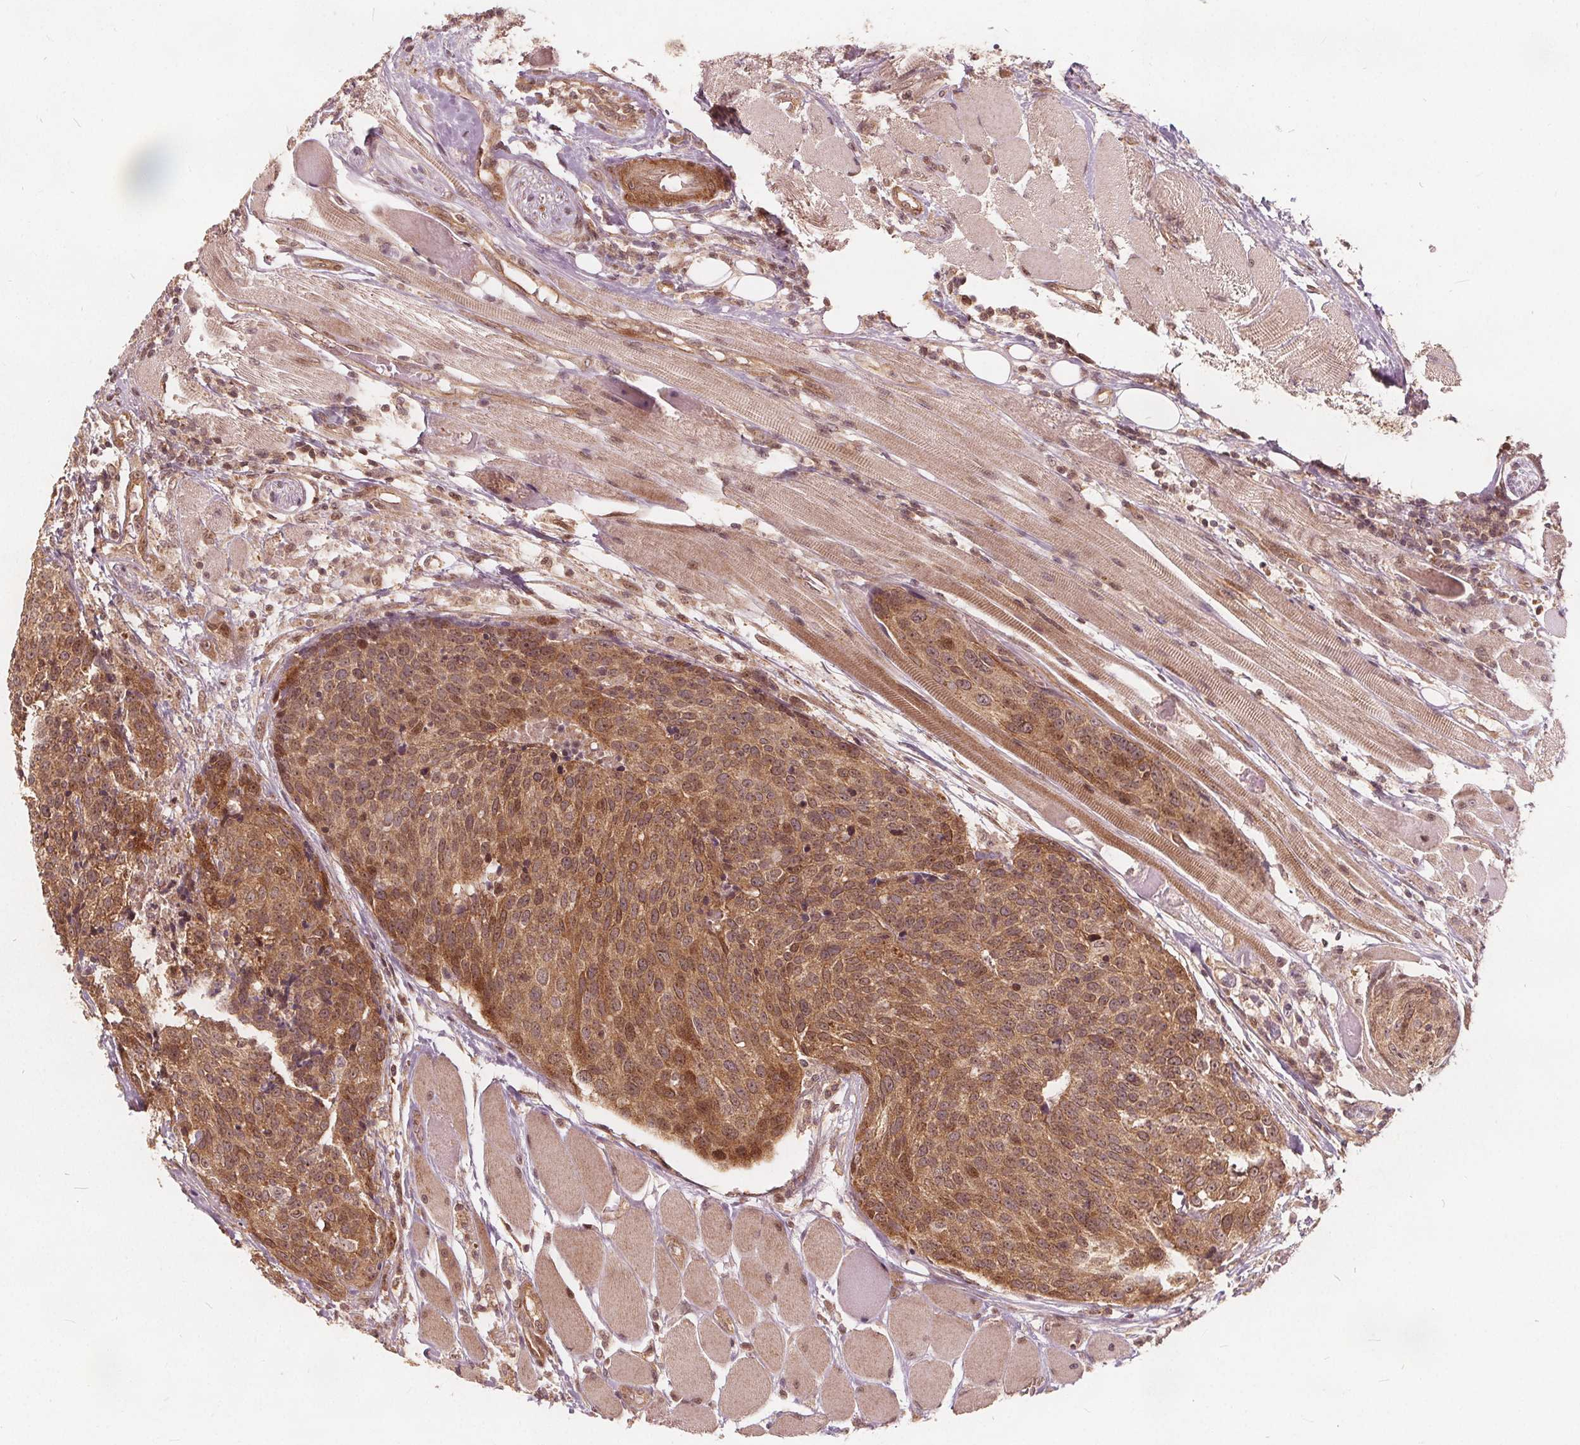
{"staining": {"intensity": "moderate", "quantity": ">75%", "location": "cytoplasmic/membranous,nuclear"}, "tissue": "head and neck cancer", "cell_type": "Tumor cells", "image_type": "cancer", "snomed": [{"axis": "morphology", "description": "Squamous cell carcinoma, NOS"}, {"axis": "topography", "description": "Oral tissue"}, {"axis": "topography", "description": "Head-Neck"}], "caption": "Protein expression analysis of head and neck cancer (squamous cell carcinoma) shows moderate cytoplasmic/membranous and nuclear staining in about >75% of tumor cells. (Stains: DAB in brown, nuclei in blue, Microscopy: brightfield microscopy at high magnification).", "gene": "PPP1CB", "patient": {"sex": "male", "age": 64}}